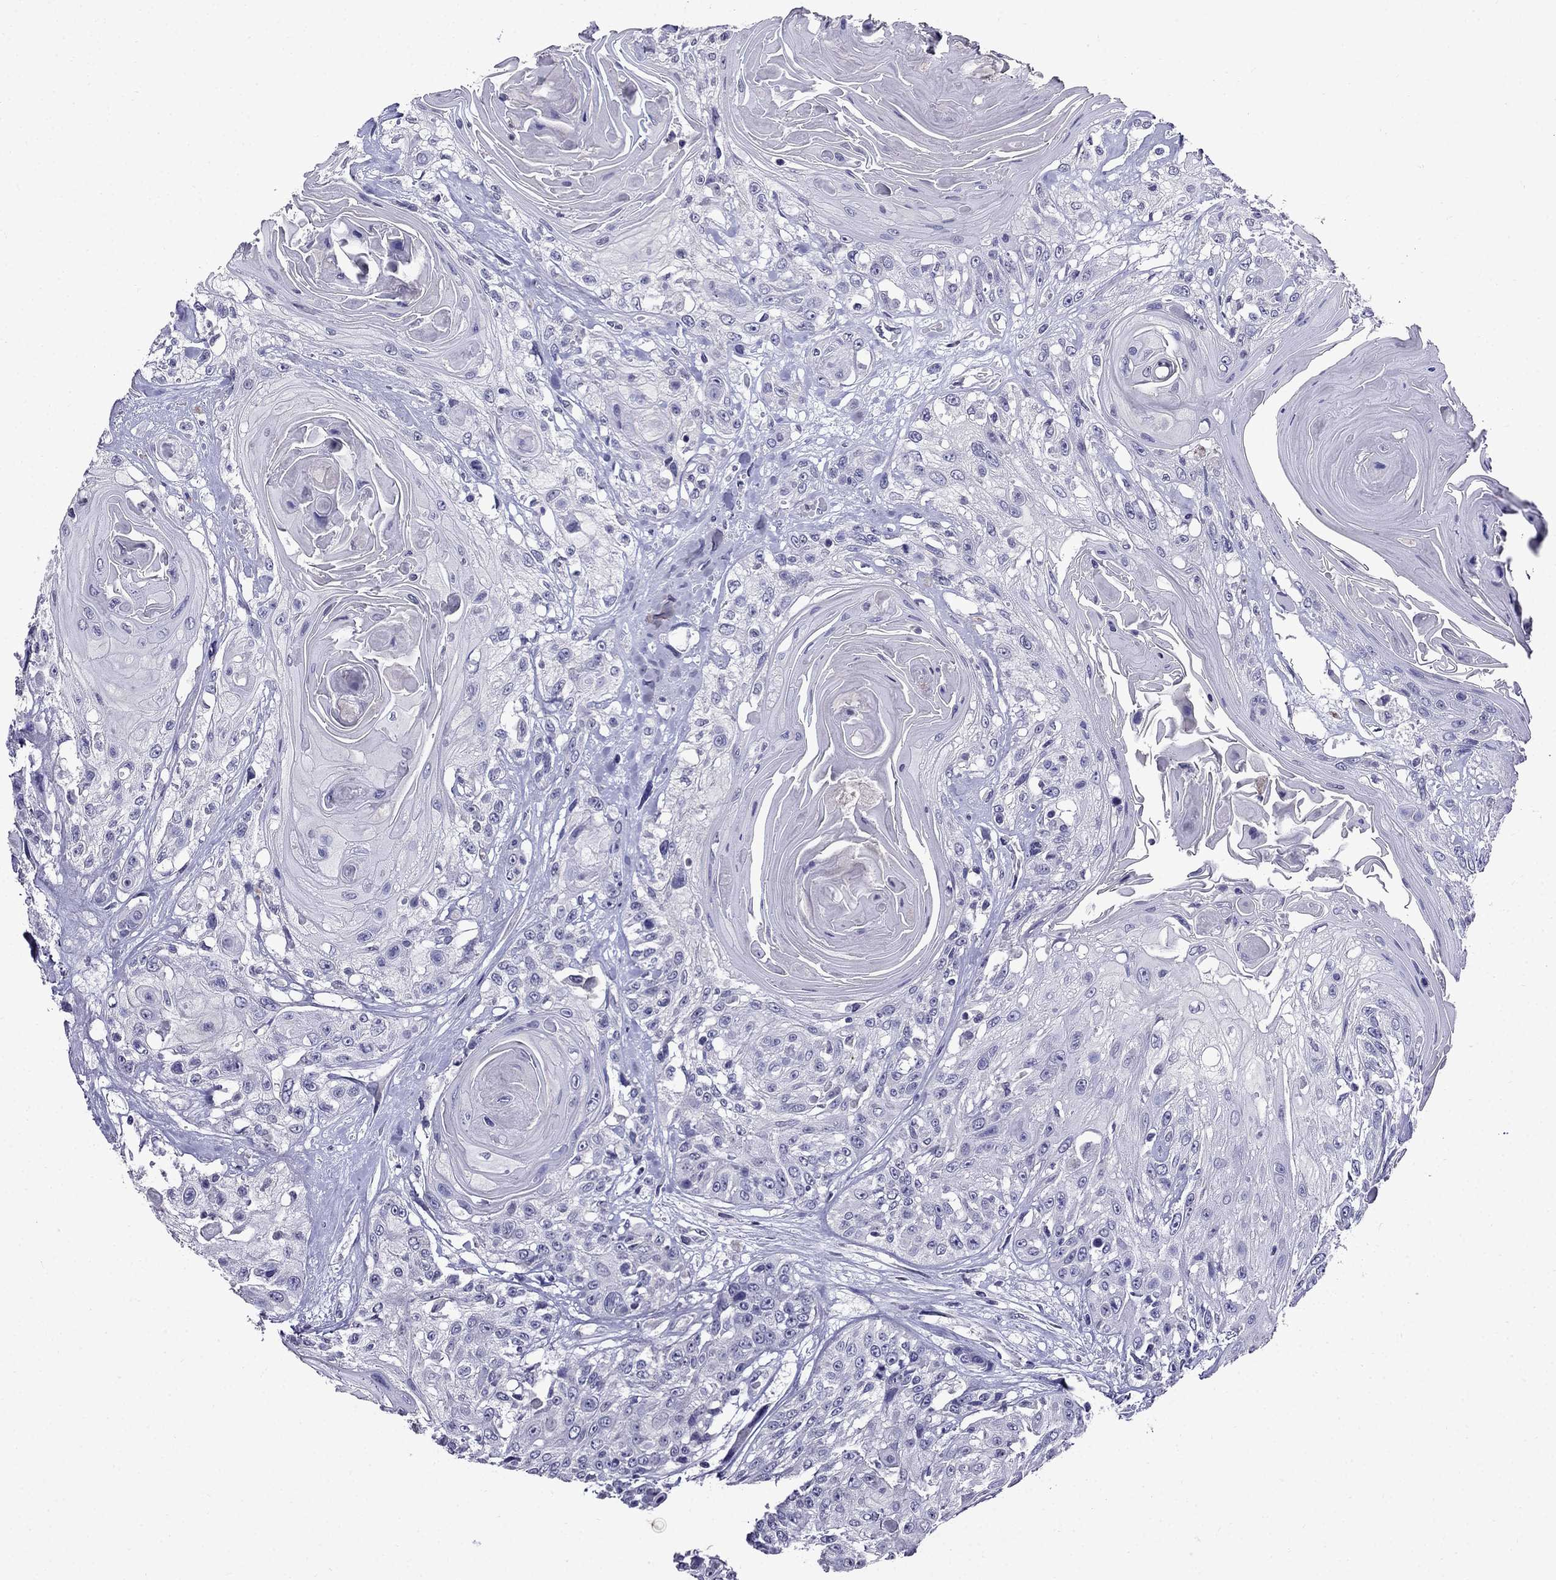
{"staining": {"intensity": "negative", "quantity": "none", "location": "none"}, "tissue": "head and neck cancer", "cell_type": "Tumor cells", "image_type": "cancer", "snomed": [{"axis": "morphology", "description": "Squamous cell carcinoma, NOS"}, {"axis": "topography", "description": "Head-Neck"}], "caption": "DAB immunohistochemical staining of head and neck cancer (squamous cell carcinoma) reveals no significant expression in tumor cells. Nuclei are stained in blue.", "gene": "DNAH17", "patient": {"sex": "female", "age": 59}}